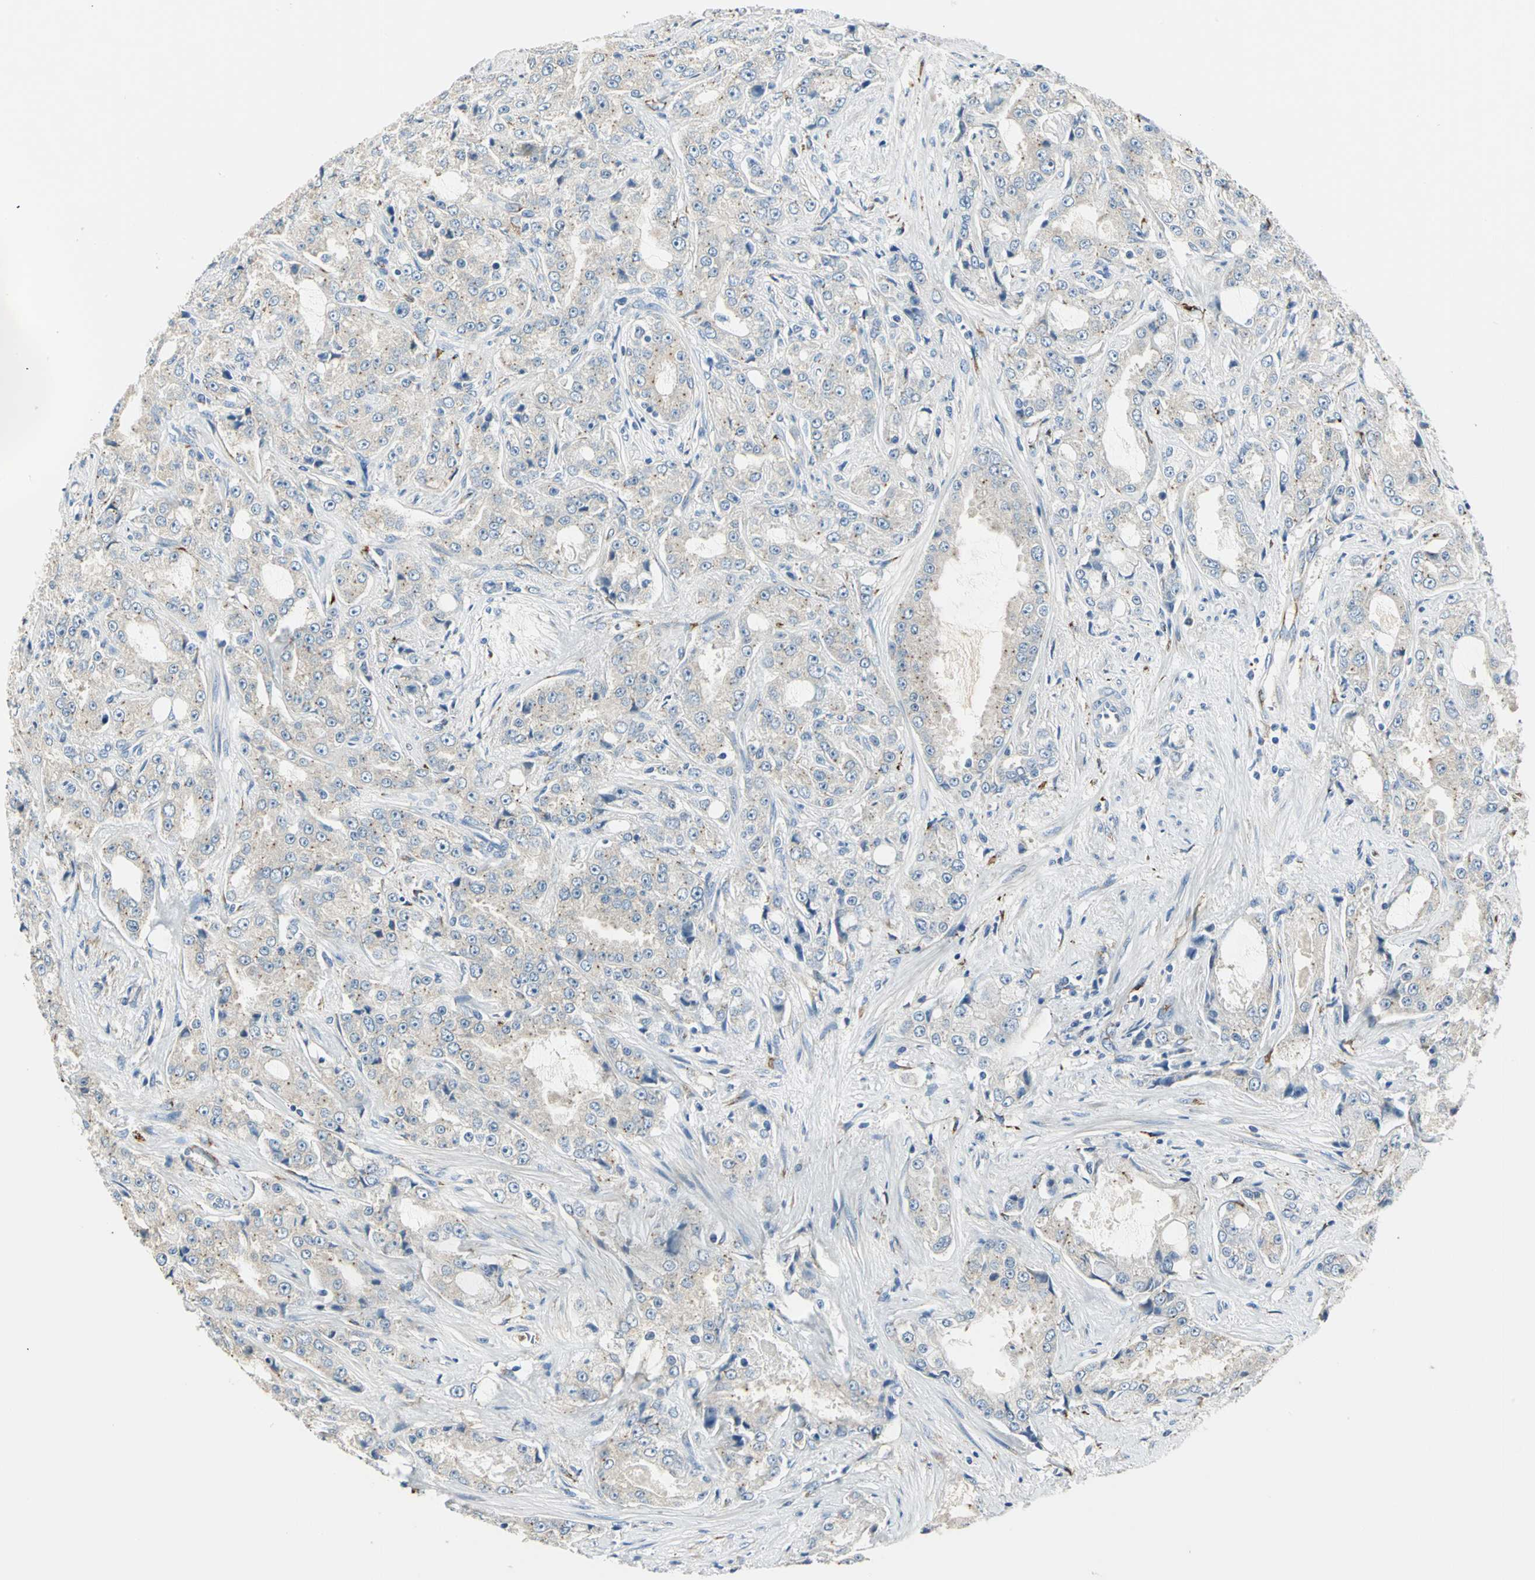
{"staining": {"intensity": "weak", "quantity": "<25%", "location": "cytoplasmic/membranous"}, "tissue": "prostate cancer", "cell_type": "Tumor cells", "image_type": "cancer", "snomed": [{"axis": "morphology", "description": "Adenocarcinoma, High grade"}, {"axis": "topography", "description": "Prostate"}], "caption": "Human prostate cancer stained for a protein using immunohistochemistry exhibits no staining in tumor cells.", "gene": "B3GNT2", "patient": {"sex": "male", "age": 73}}